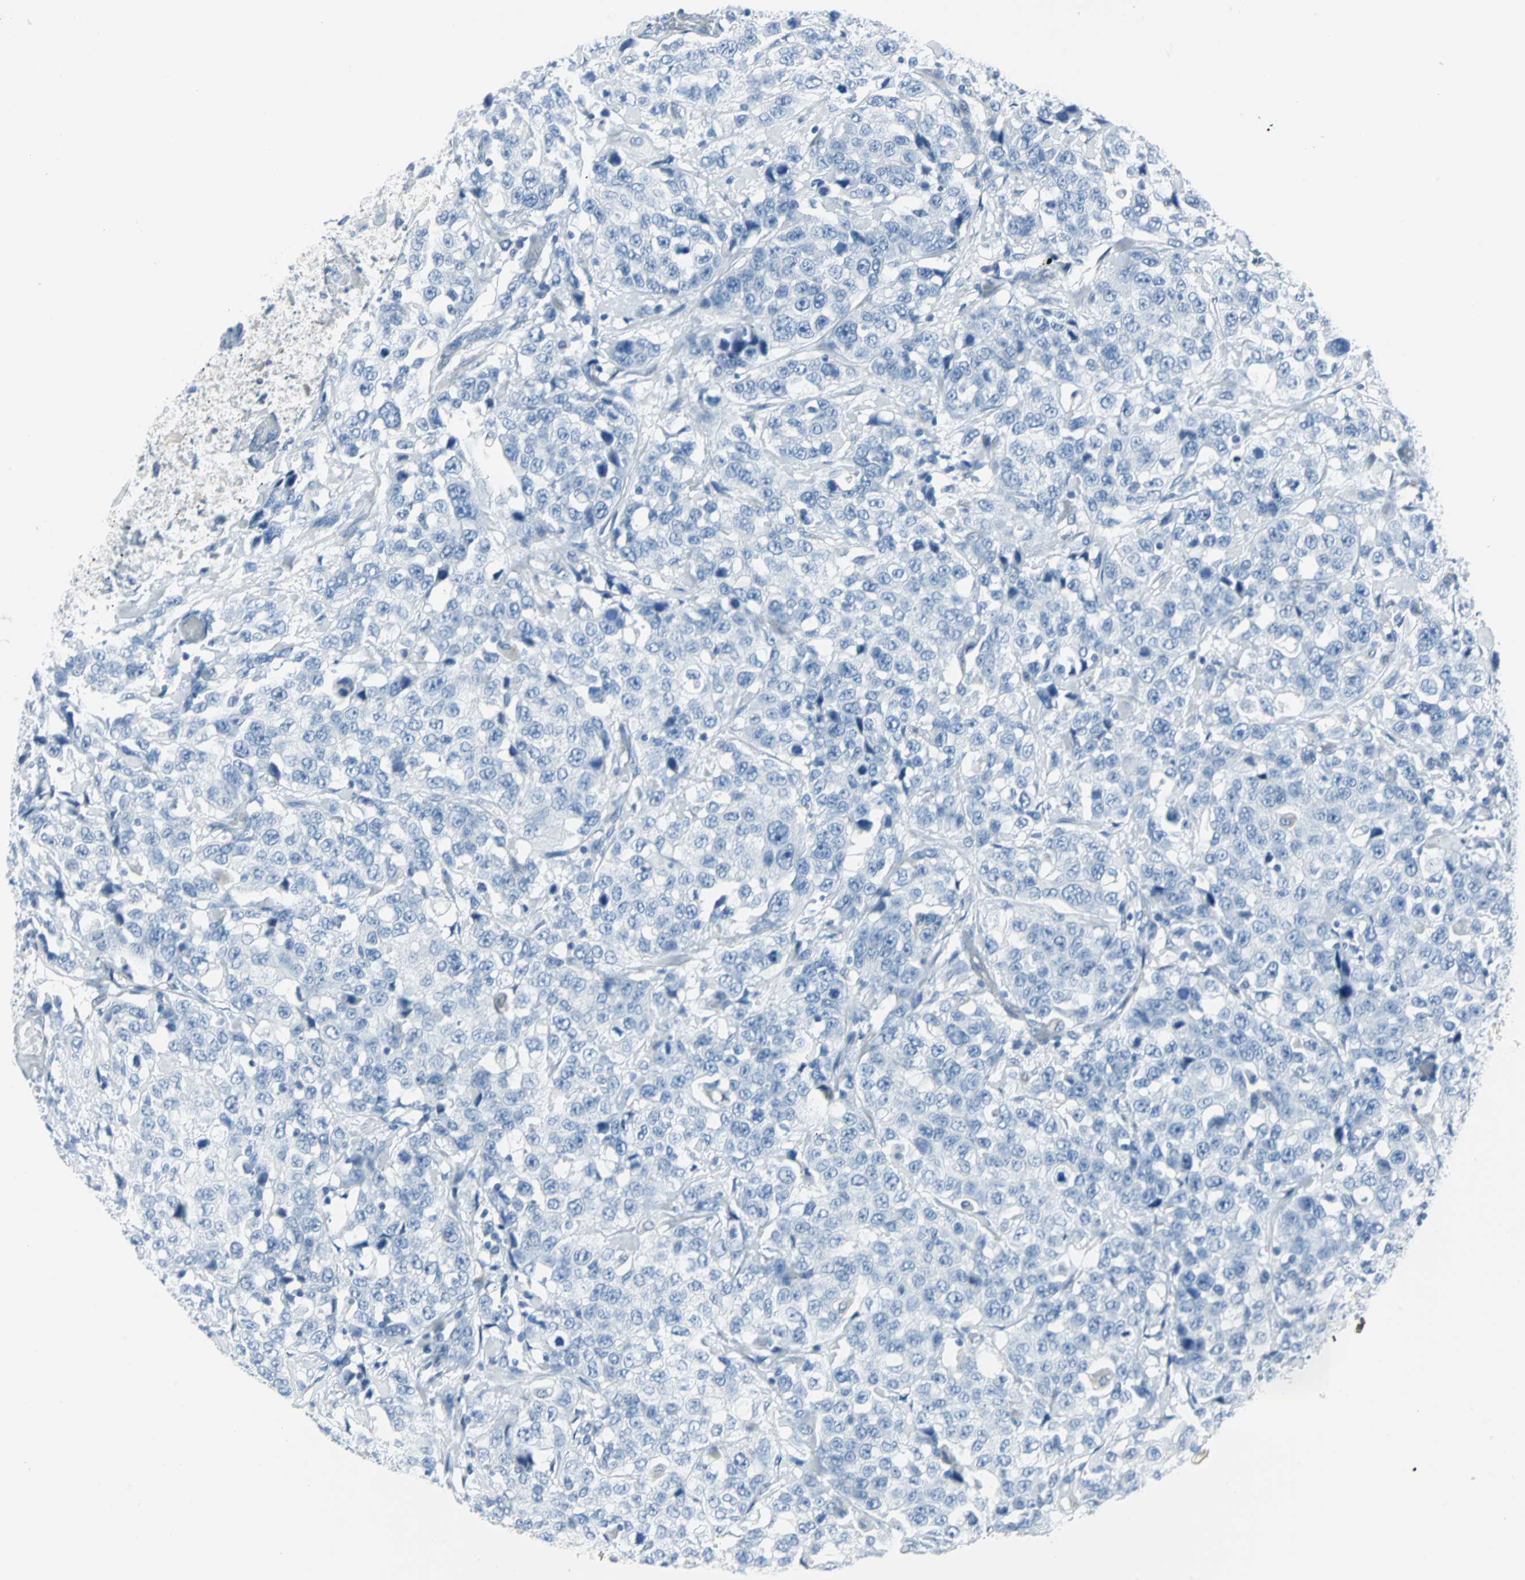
{"staining": {"intensity": "negative", "quantity": "none", "location": "none"}, "tissue": "stomach cancer", "cell_type": "Tumor cells", "image_type": "cancer", "snomed": [{"axis": "morphology", "description": "Normal tissue, NOS"}, {"axis": "morphology", "description": "Adenocarcinoma, NOS"}, {"axis": "topography", "description": "Stomach"}], "caption": "This is an immunohistochemistry (IHC) micrograph of adenocarcinoma (stomach). There is no expression in tumor cells.", "gene": "CYB5A", "patient": {"sex": "male", "age": 48}}